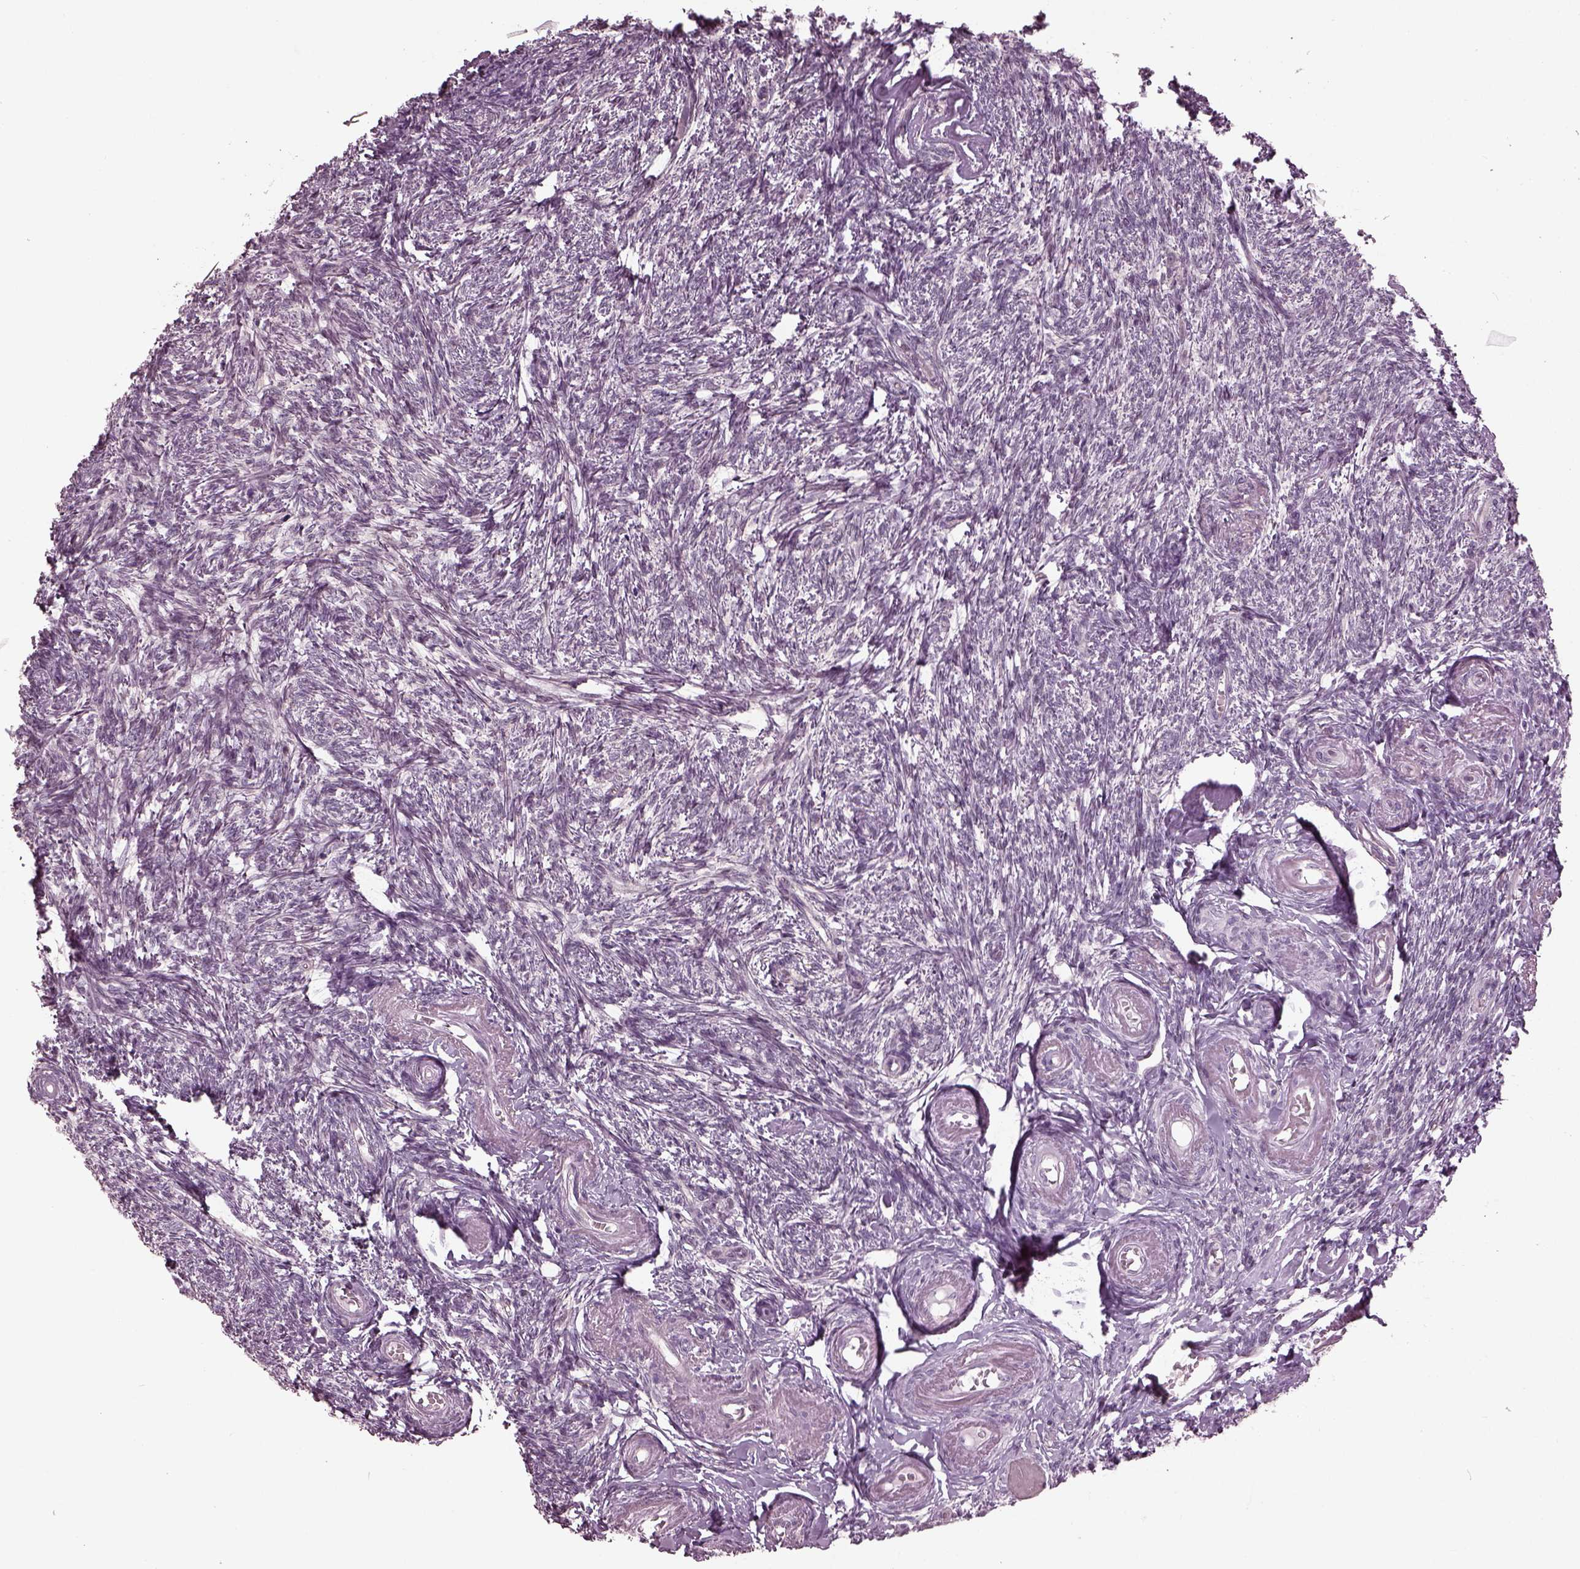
{"staining": {"intensity": "negative", "quantity": "none", "location": "none"}, "tissue": "ovary", "cell_type": "Ovarian stroma cells", "image_type": "normal", "snomed": [{"axis": "morphology", "description": "Normal tissue, NOS"}, {"axis": "topography", "description": "Ovary"}], "caption": "This micrograph is of normal ovary stained with immunohistochemistry (IHC) to label a protein in brown with the nuclei are counter-stained blue. There is no expression in ovarian stroma cells.", "gene": "GAL", "patient": {"sex": "female", "age": 72}}